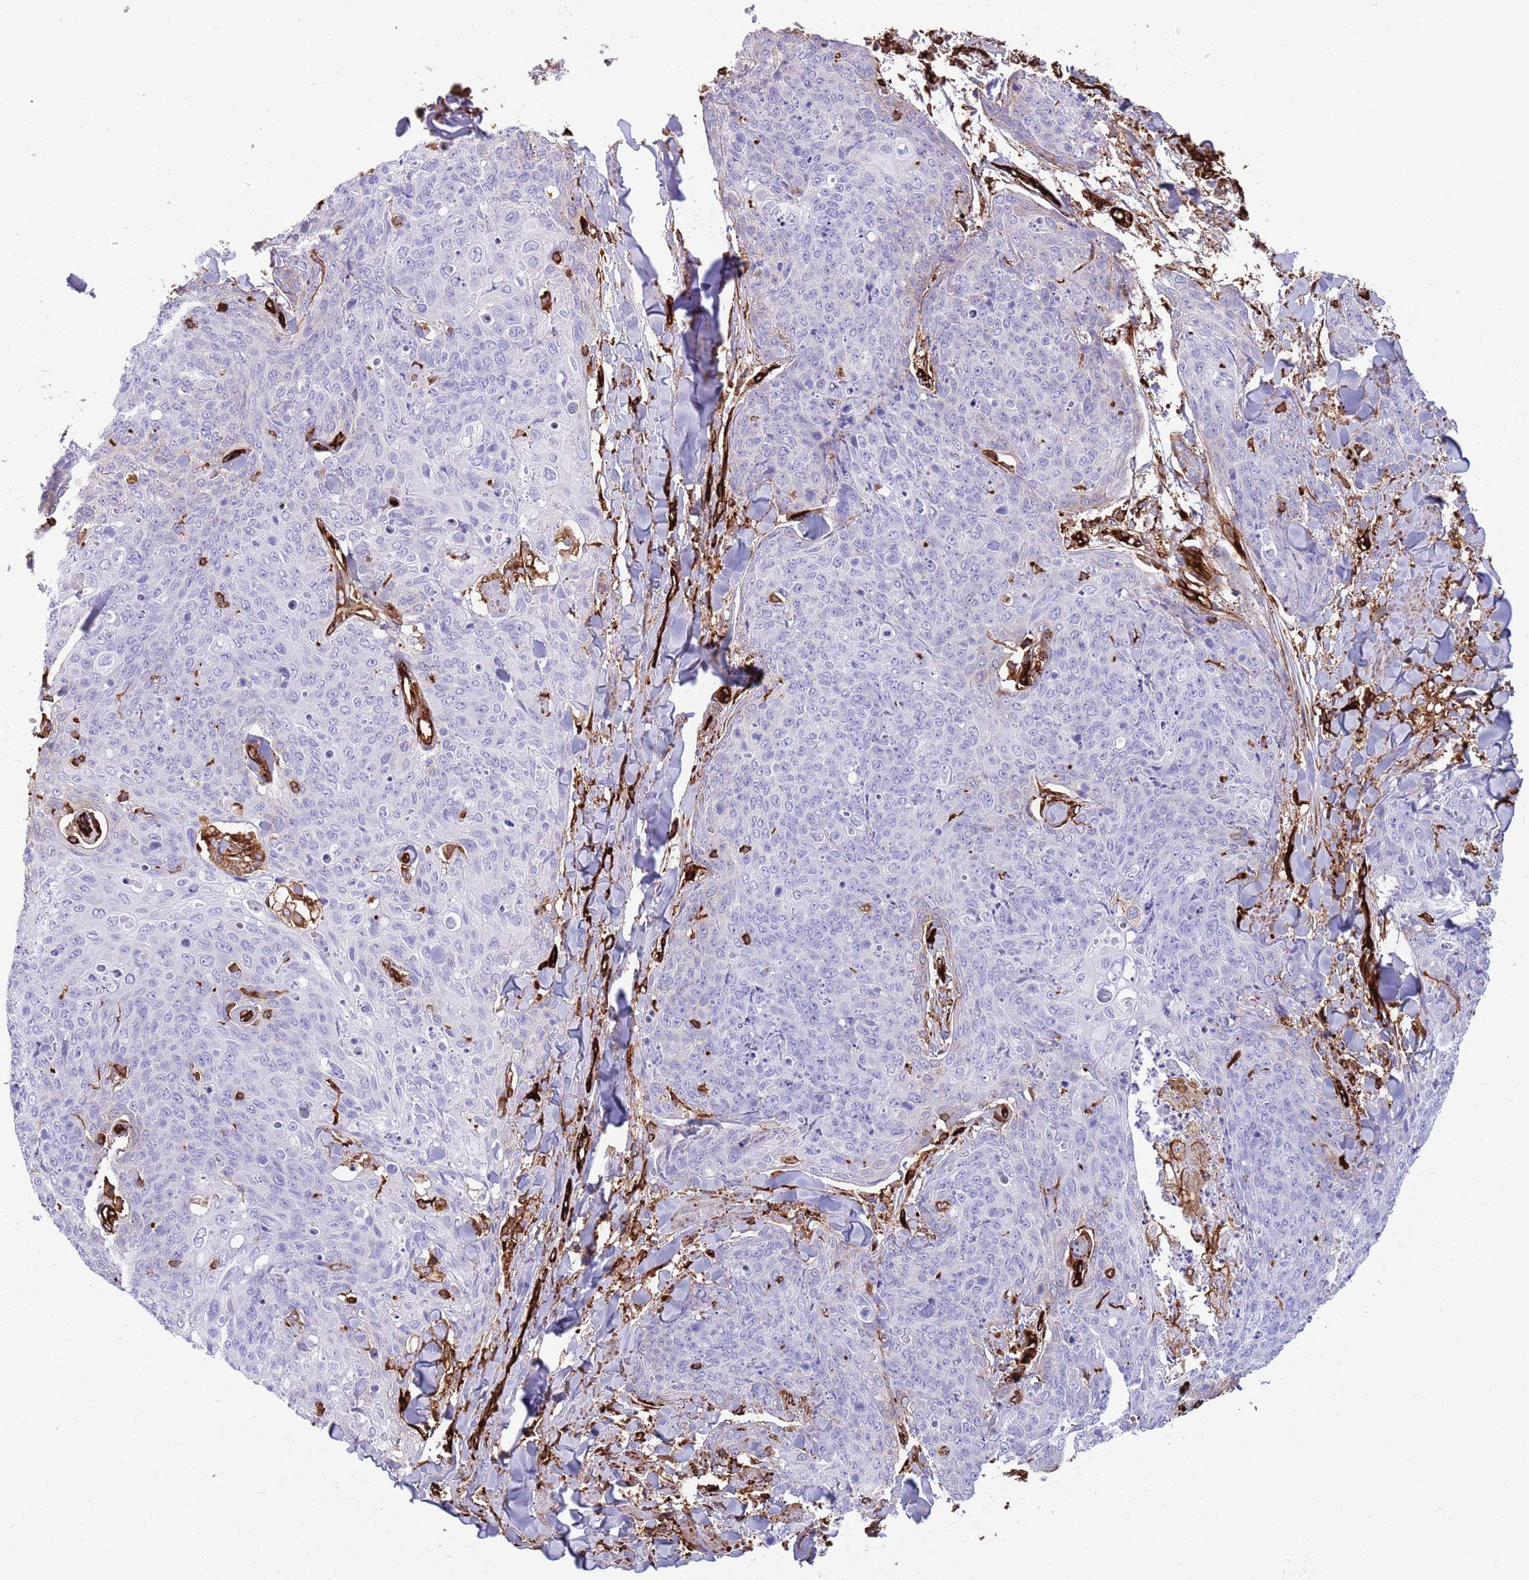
{"staining": {"intensity": "strong", "quantity": "<25%", "location": "cytoplasmic/membranous"}, "tissue": "skin cancer", "cell_type": "Tumor cells", "image_type": "cancer", "snomed": [{"axis": "morphology", "description": "Squamous cell carcinoma, NOS"}, {"axis": "topography", "description": "Skin"}, {"axis": "topography", "description": "Vulva"}], "caption": "Squamous cell carcinoma (skin) stained with a protein marker exhibits strong staining in tumor cells.", "gene": "KBTBD7", "patient": {"sex": "female", "age": 85}}